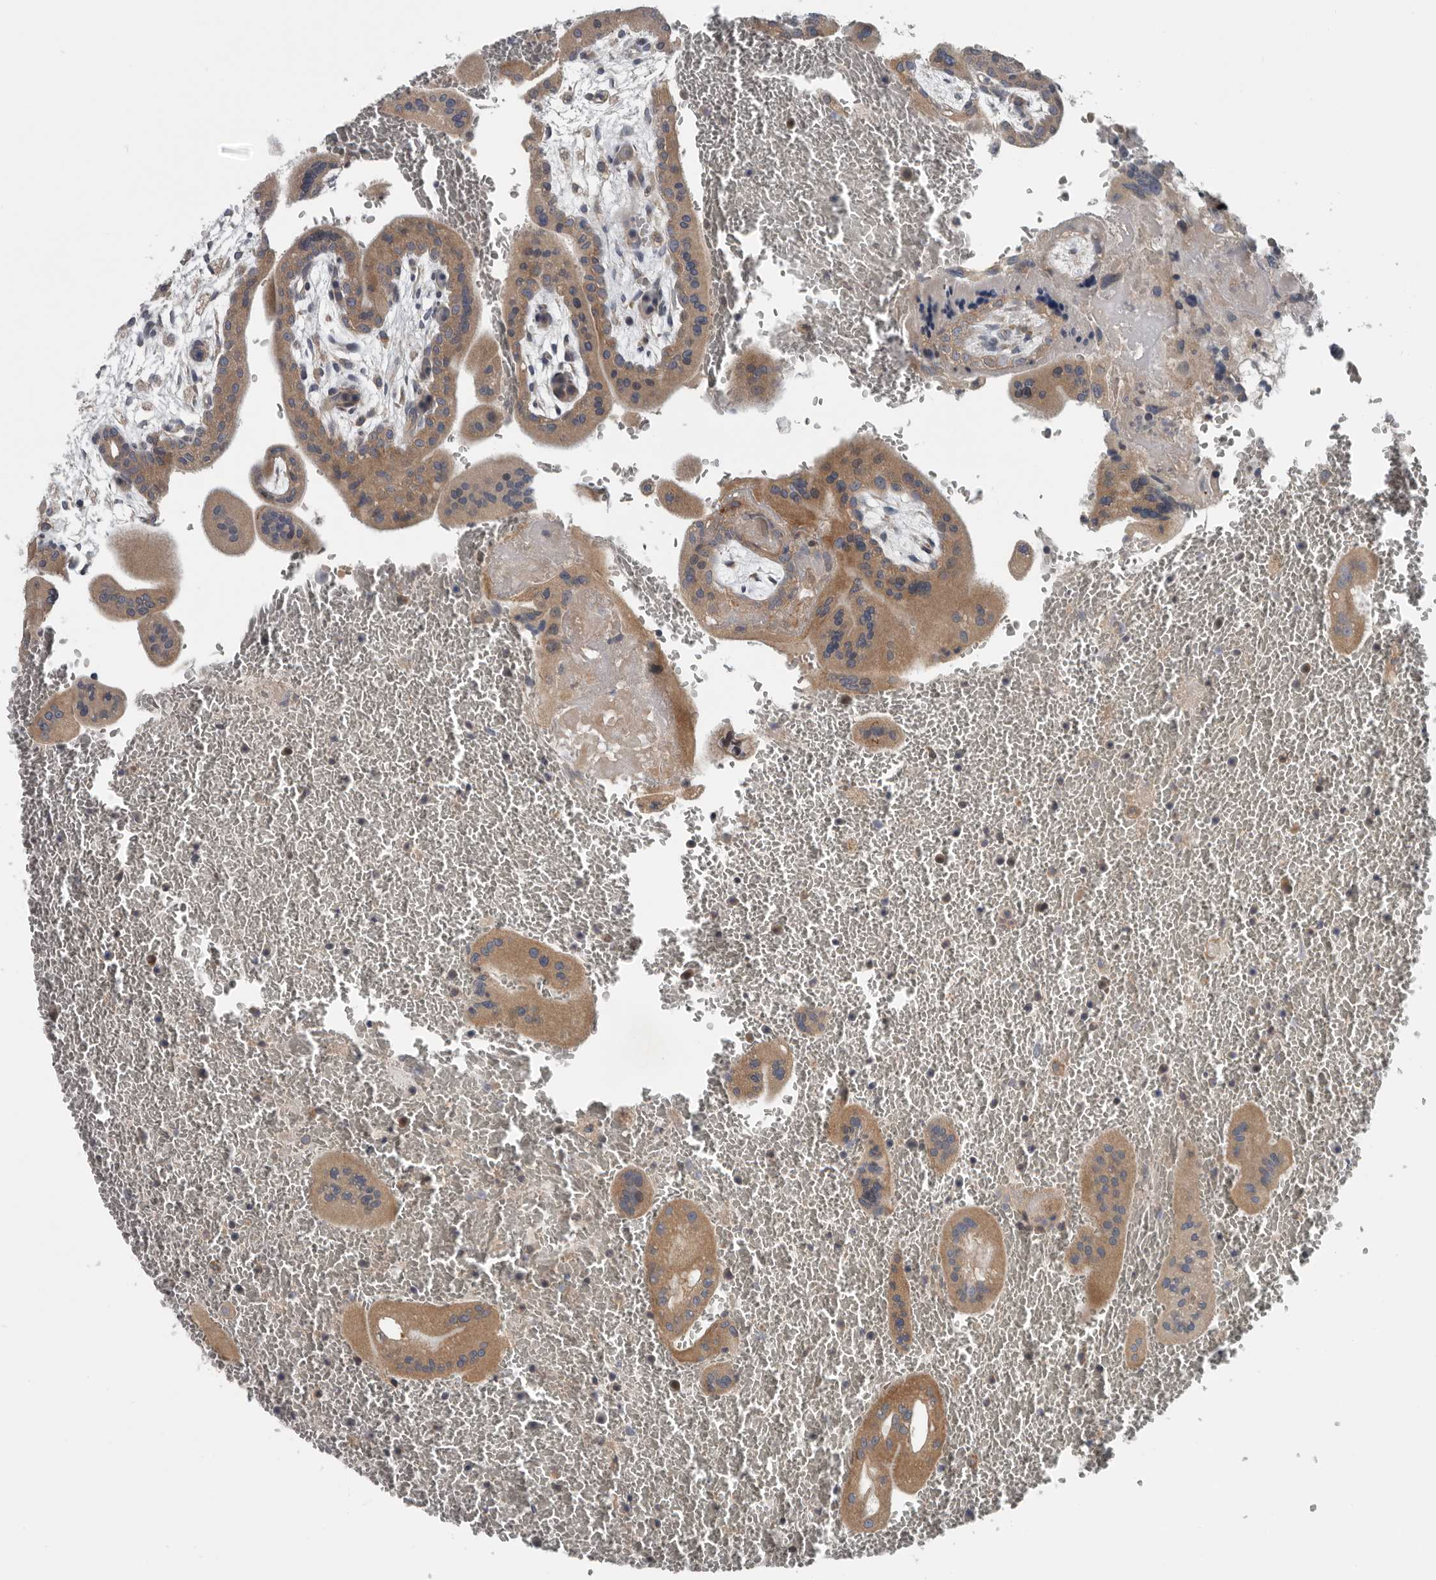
{"staining": {"intensity": "moderate", "quantity": ">75%", "location": "cytoplasmic/membranous"}, "tissue": "placenta", "cell_type": "Trophoblastic cells", "image_type": "normal", "snomed": [{"axis": "morphology", "description": "Normal tissue, NOS"}, {"axis": "topography", "description": "Placenta"}], "caption": "An image of placenta stained for a protein reveals moderate cytoplasmic/membranous brown staining in trophoblastic cells.", "gene": "TMEM199", "patient": {"sex": "female", "age": 35}}